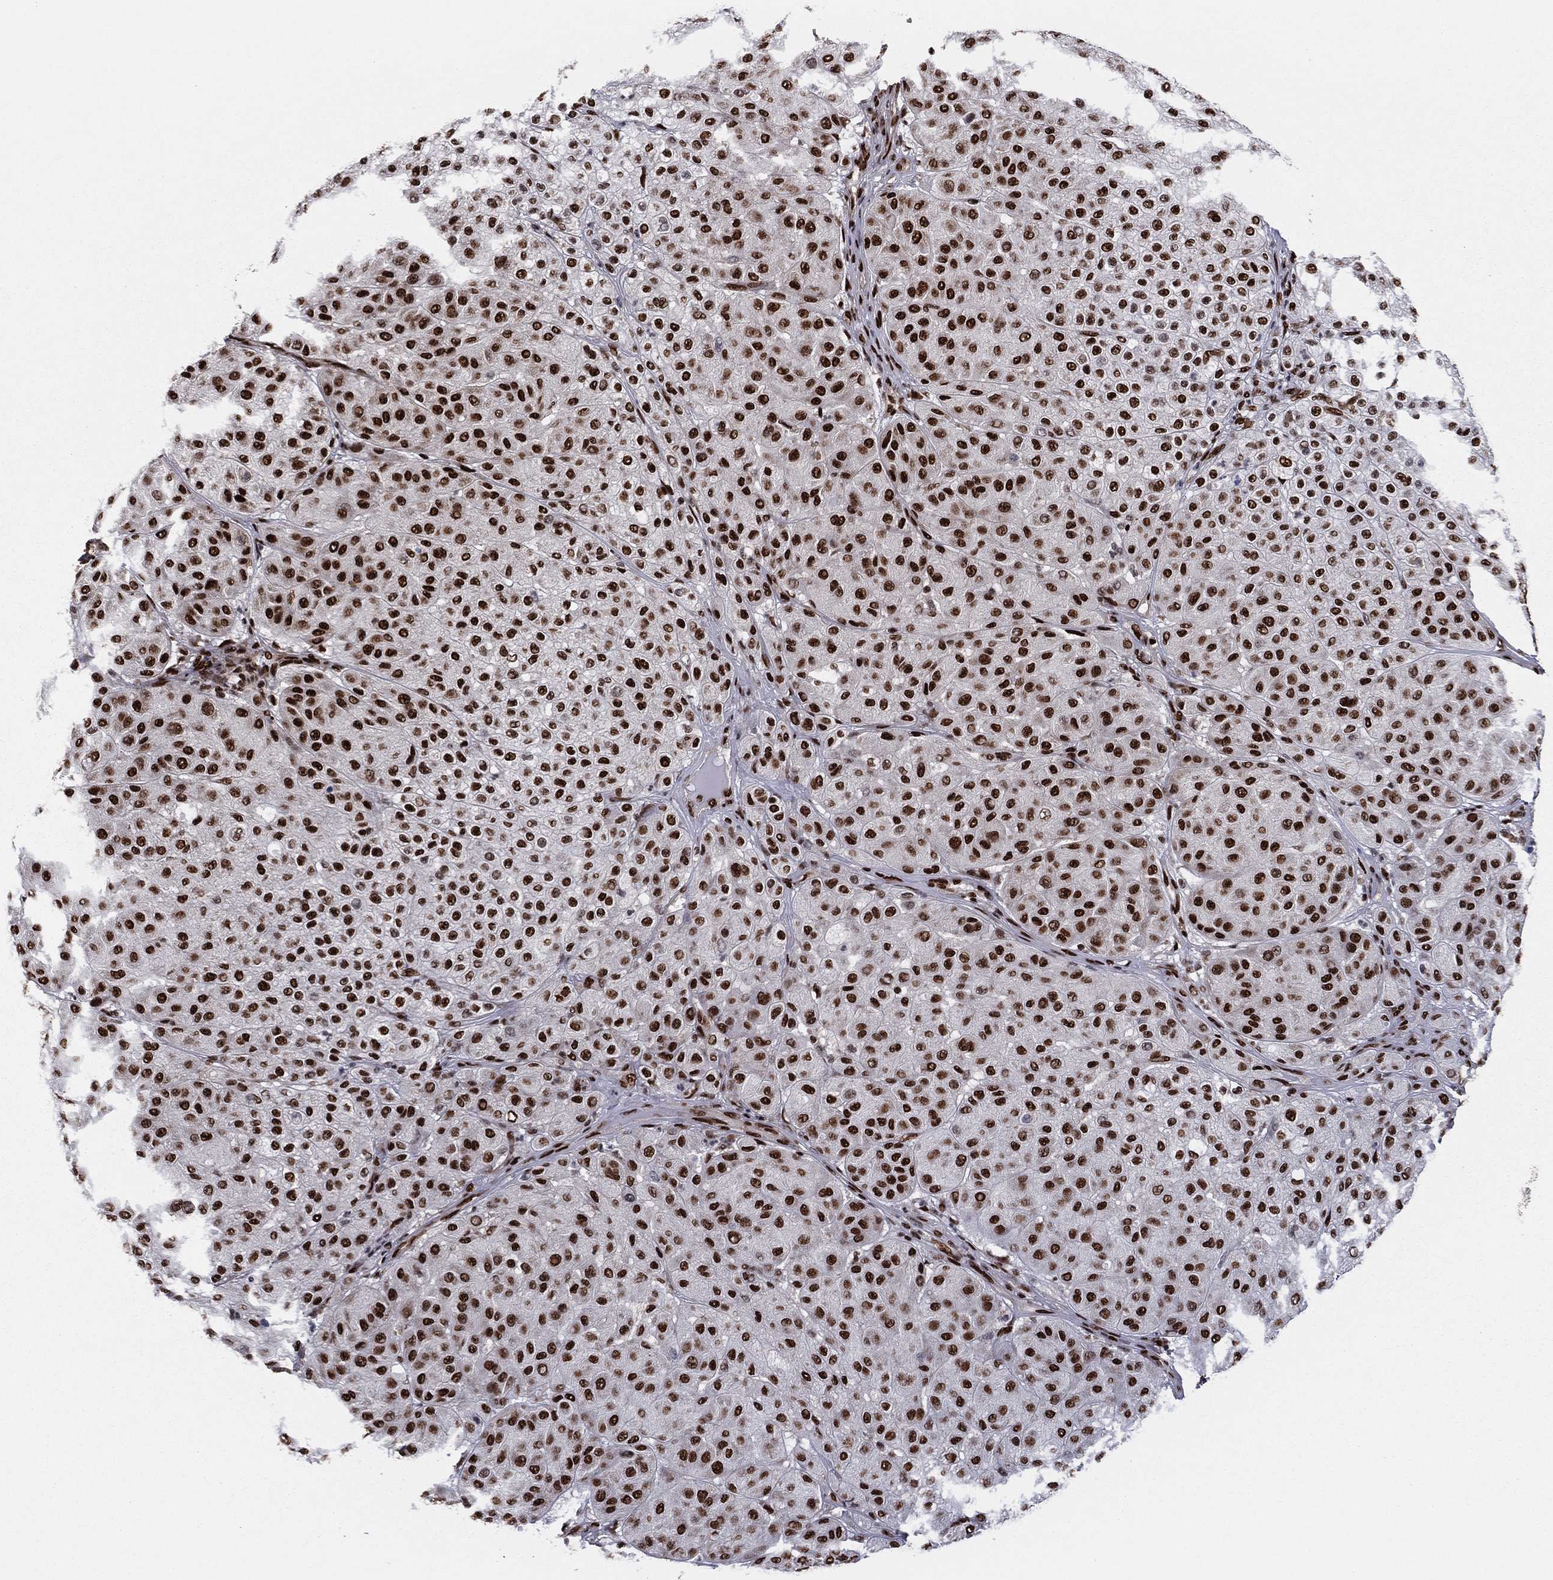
{"staining": {"intensity": "strong", "quantity": ">75%", "location": "nuclear"}, "tissue": "melanoma", "cell_type": "Tumor cells", "image_type": "cancer", "snomed": [{"axis": "morphology", "description": "Malignant melanoma, Metastatic site"}, {"axis": "topography", "description": "Smooth muscle"}], "caption": "Melanoma stained with DAB IHC shows high levels of strong nuclear staining in about >75% of tumor cells. The staining is performed using DAB (3,3'-diaminobenzidine) brown chromogen to label protein expression. The nuclei are counter-stained blue using hematoxylin.", "gene": "TP53BP1", "patient": {"sex": "male", "age": 41}}